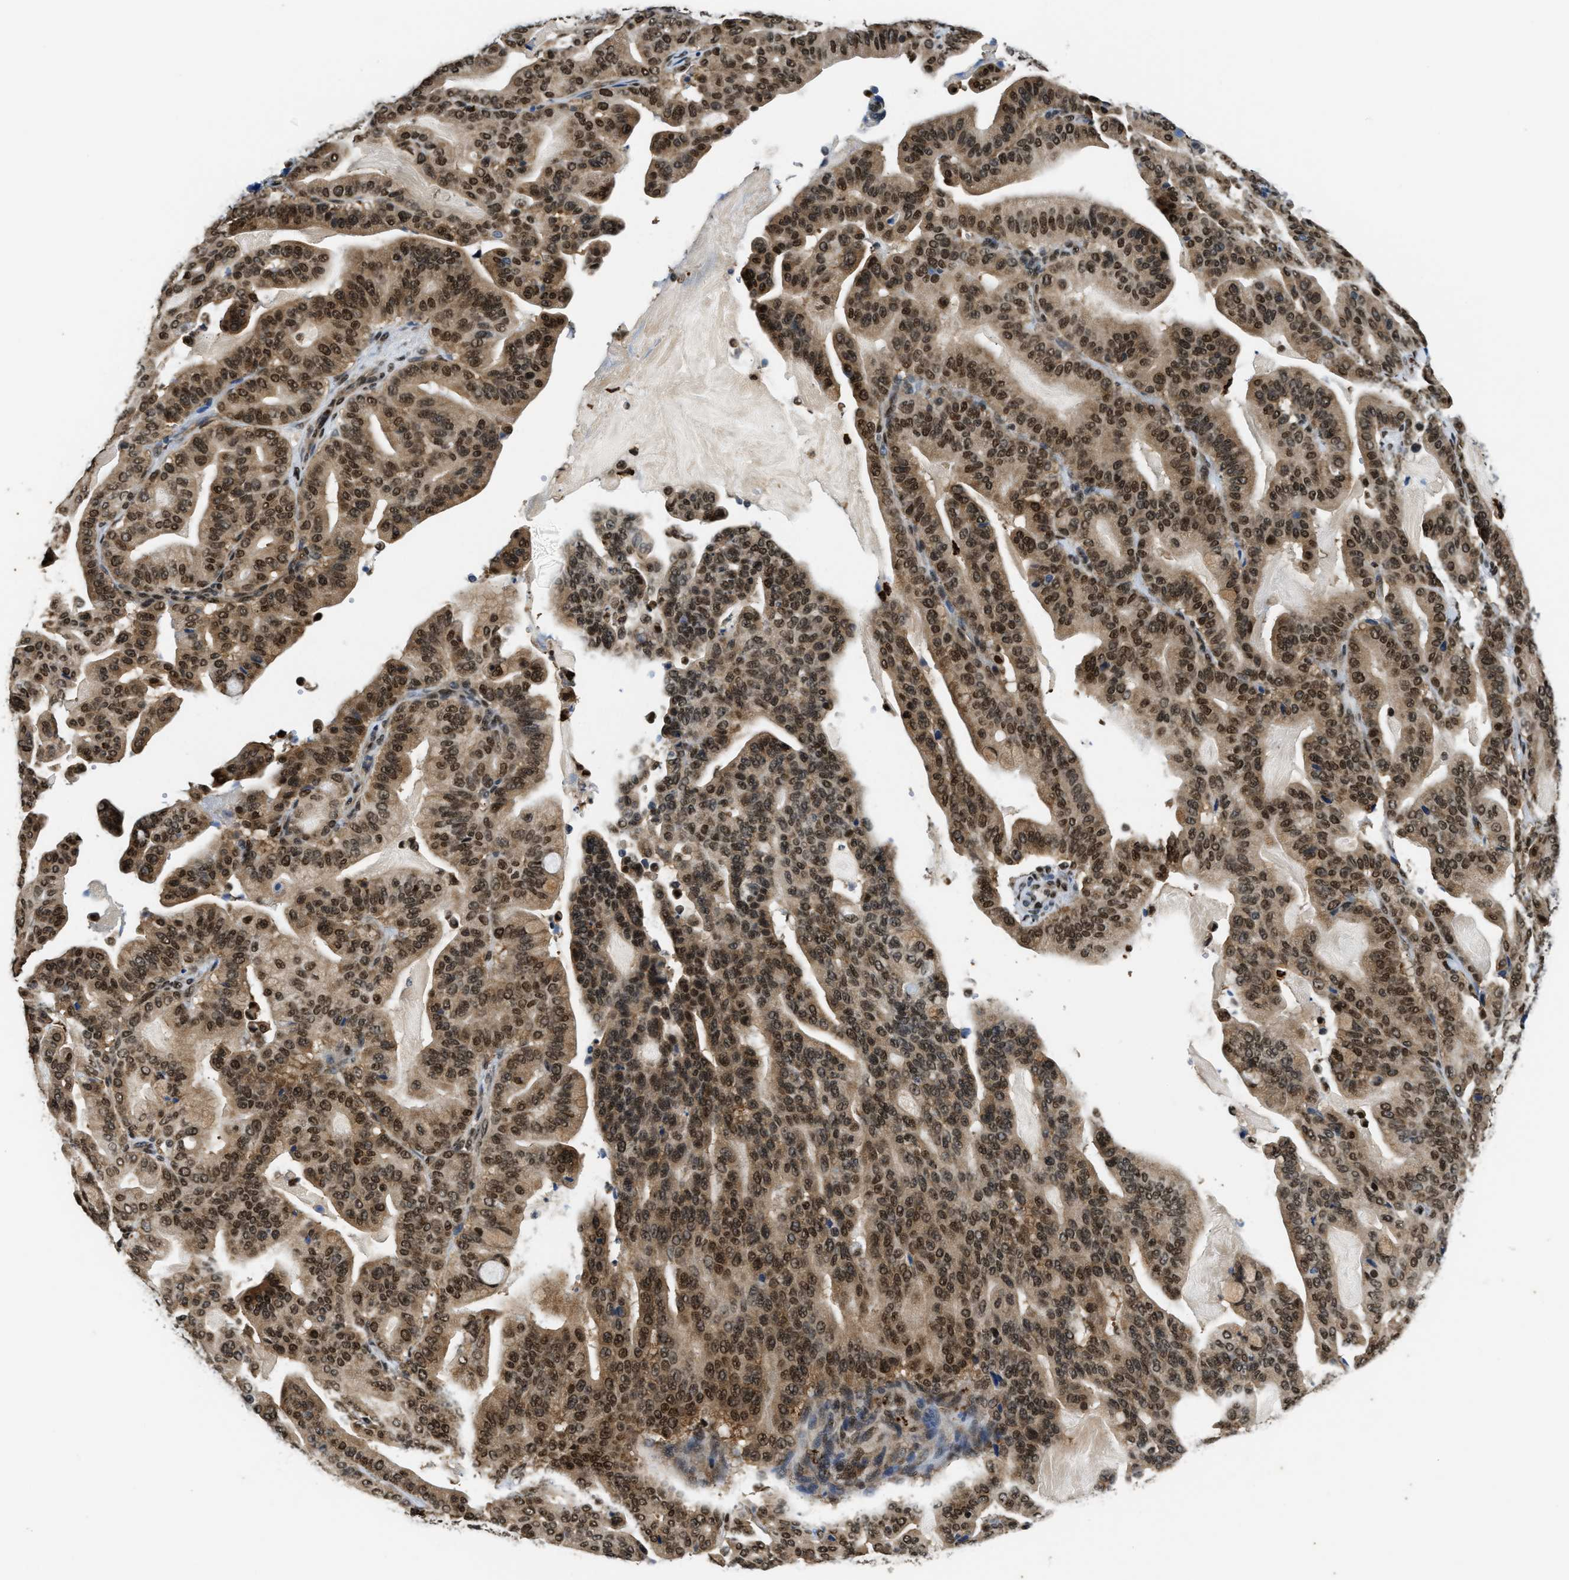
{"staining": {"intensity": "moderate", "quantity": ">75%", "location": "cytoplasmic/membranous,nuclear"}, "tissue": "pancreatic cancer", "cell_type": "Tumor cells", "image_type": "cancer", "snomed": [{"axis": "morphology", "description": "Adenocarcinoma, NOS"}, {"axis": "topography", "description": "Pancreas"}], "caption": "A medium amount of moderate cytoplasmic/membranous and nuclear positivity is present in approximately >75% of tumor cells in pancreatic cancer tissue.", "gene": "CCNDBP1", "patient": {"sex": "male", "age": 63}}